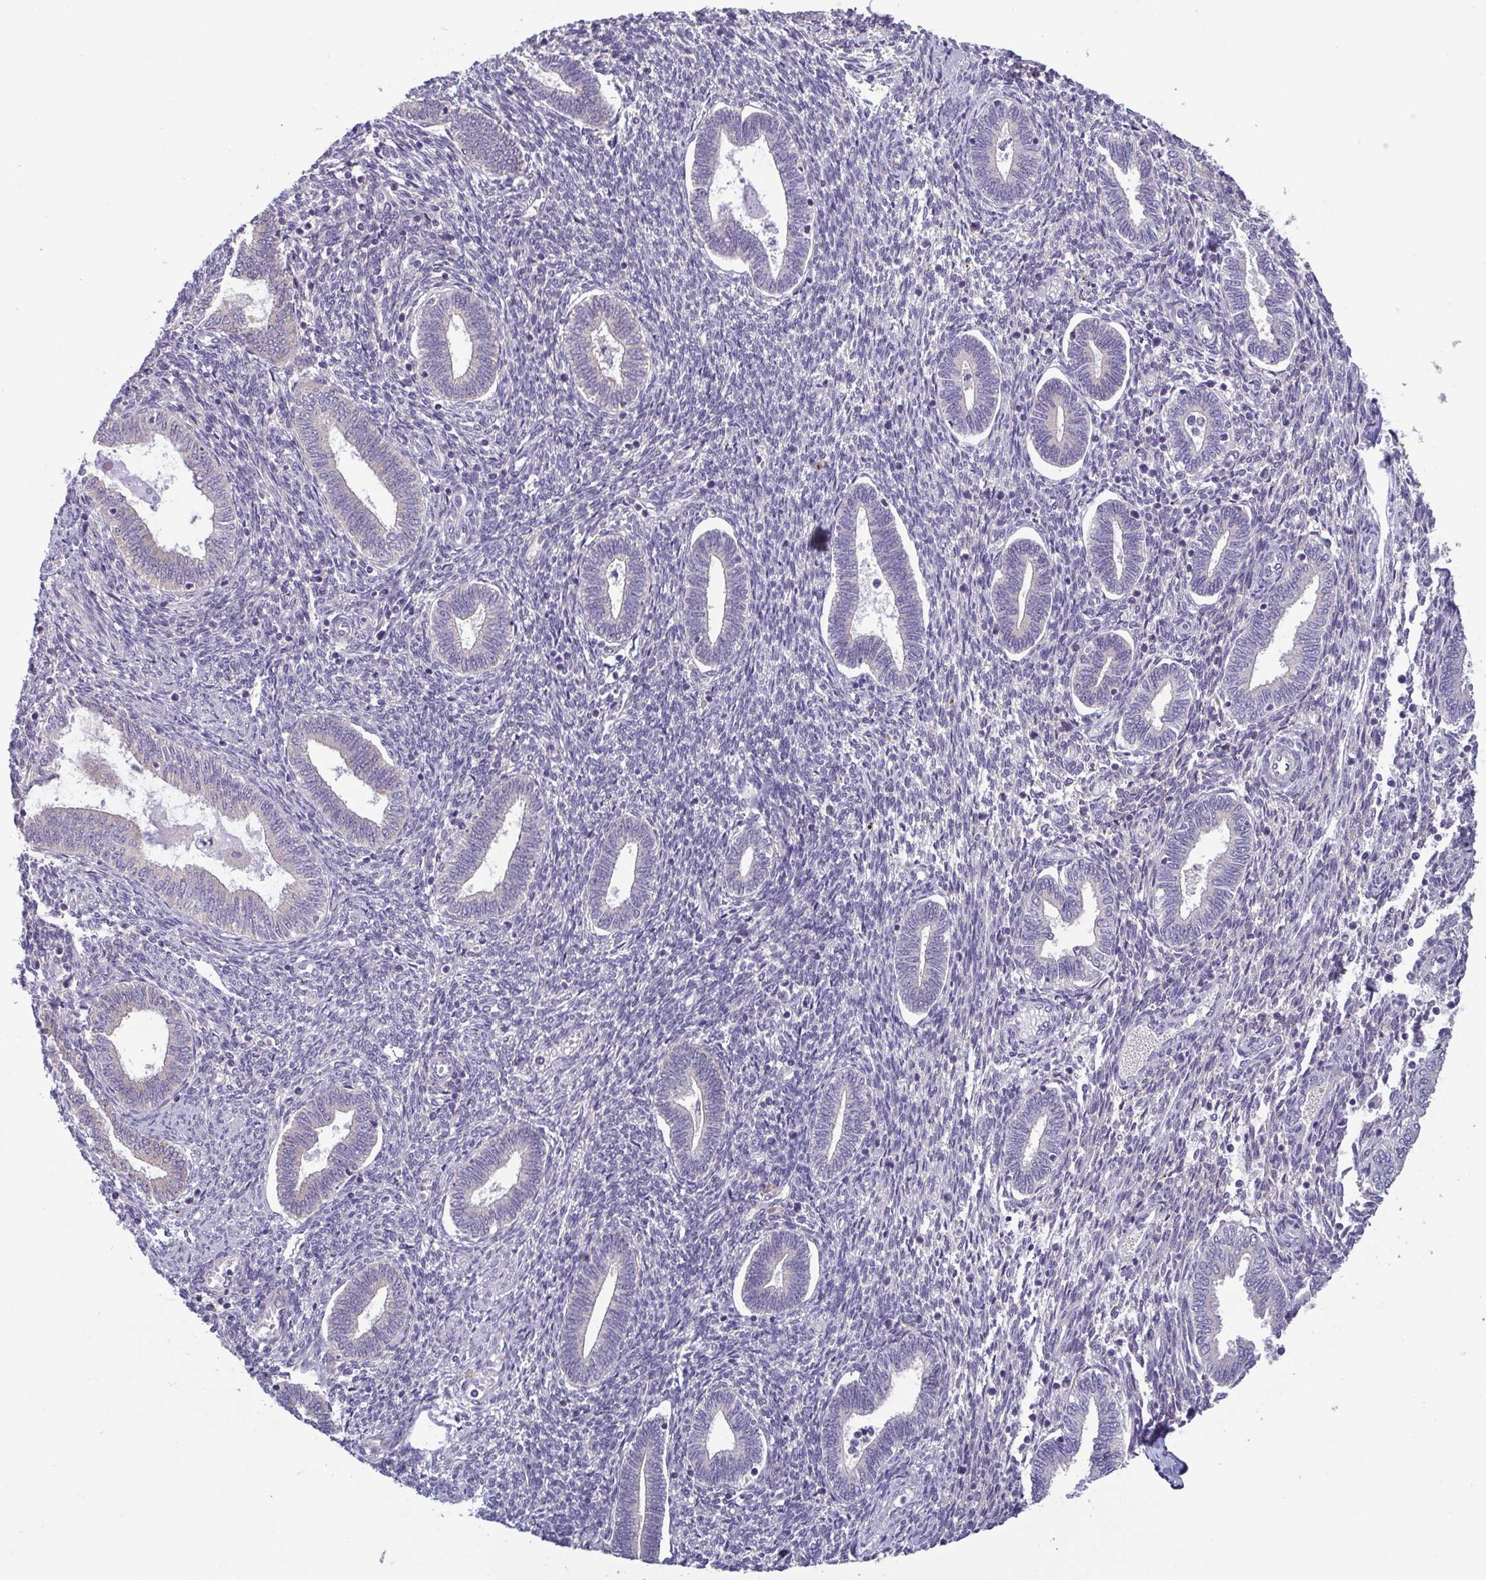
{"staining": {"intensity": "weak", "quantity": "<25%", "location": "cytoplasmic/membranous"}, "tissue": "endometrium", "cell_type": "Cells in endometrial stroma", "image_type": "normal", "snomed": [{"axis": "morphology", "description": "Normal tissue, NOS"}, {"axis": "topography", "description": "Endometrium"}], "caption": "Photomicrograph shows no protein expression in cells in endometrial stroma of normal endometrium. (DAB IHC, high magnification).", "gene": "LMF2", "patient": {"sex": "female", "age": 42}}